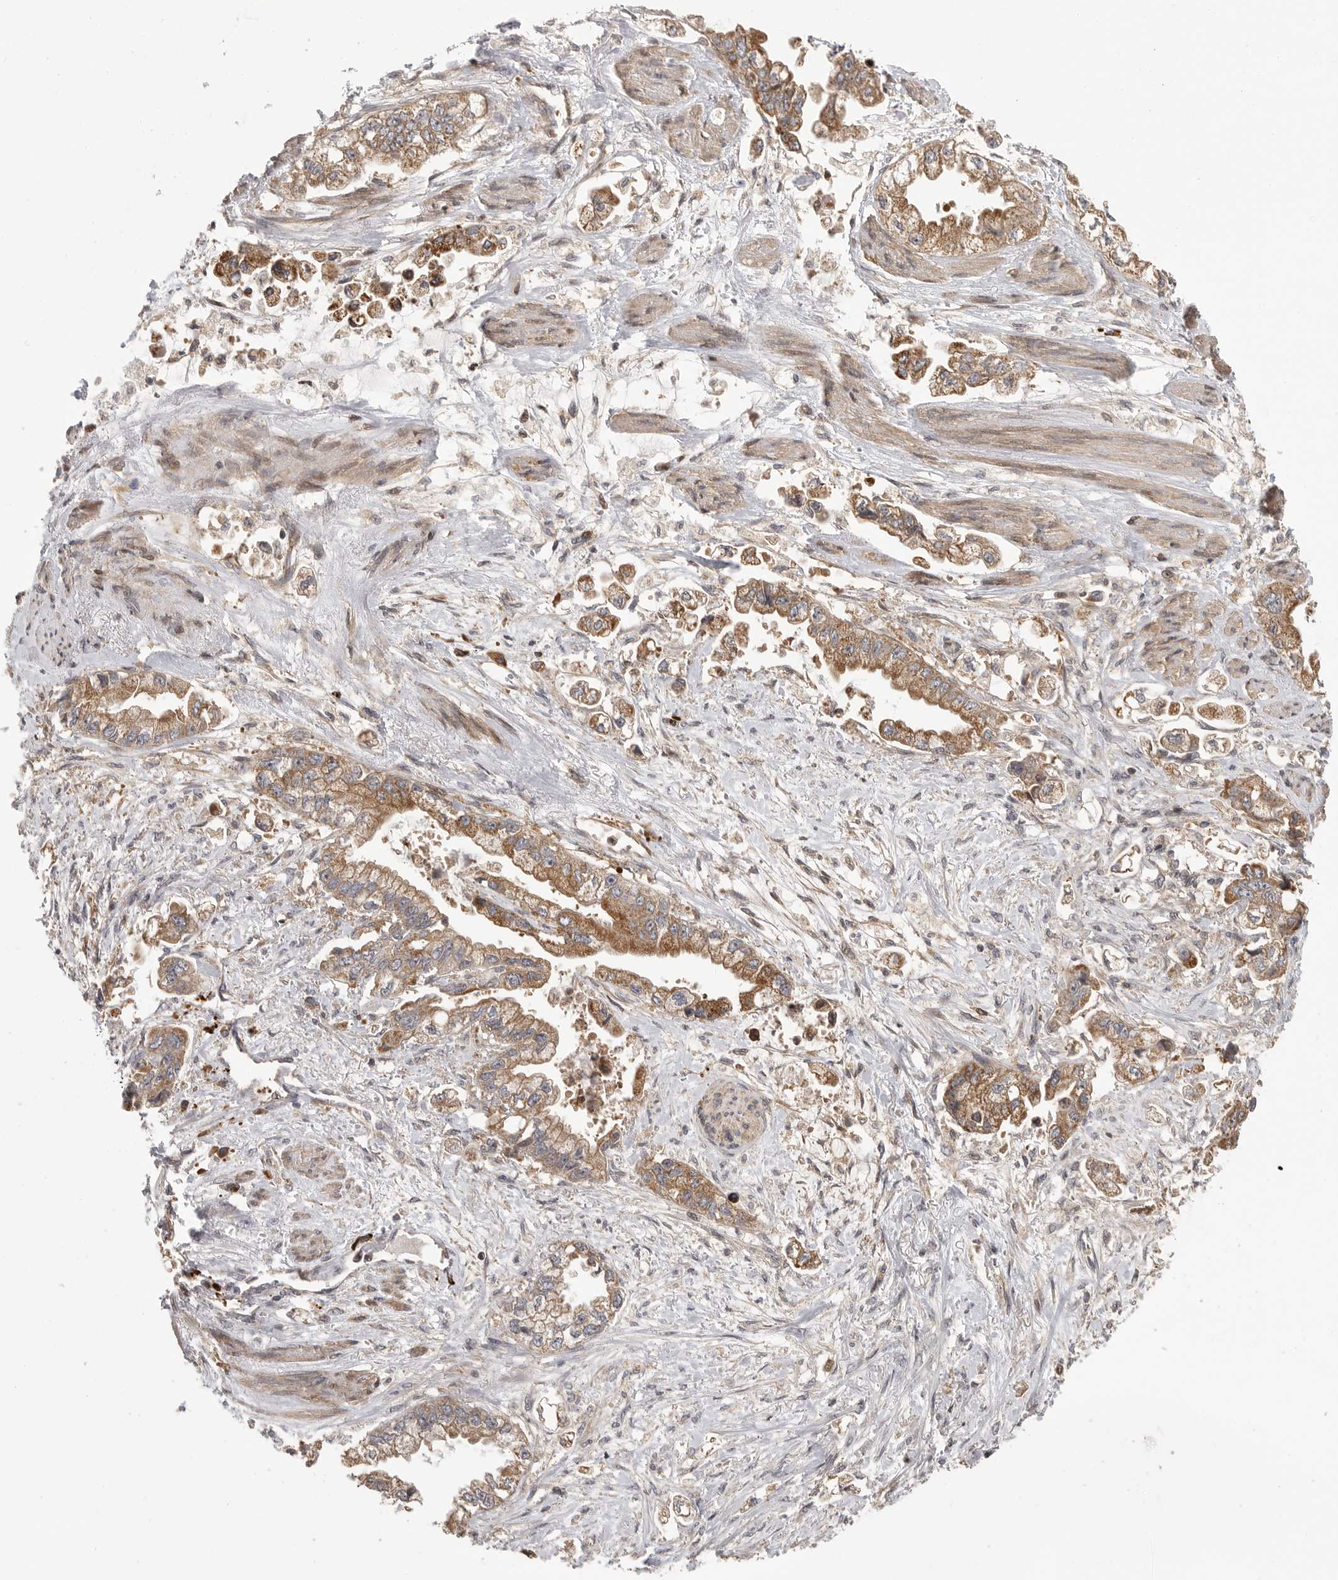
{"staining": {"intensity": "moderate", "quantity": ">75%", "location": "cytoplasmic/membranous"}, "tissue": "stomach cancer", "cell_type": "Tumor cells", "image_type": "cancer", "snomed": [{"axis": "morphology", "description": "Adenocarcinoma, NOS"}, {"axis": "topography", "description": "Stomach"}], "caption": "Stomach adenocarcinoma stained with a brown dye reveals moderate cytoplasmic/membranous positive positivity in about >75% of tumor cells.", "gene": "OXR1", "patient": {"sex": "male", "age": 62}}